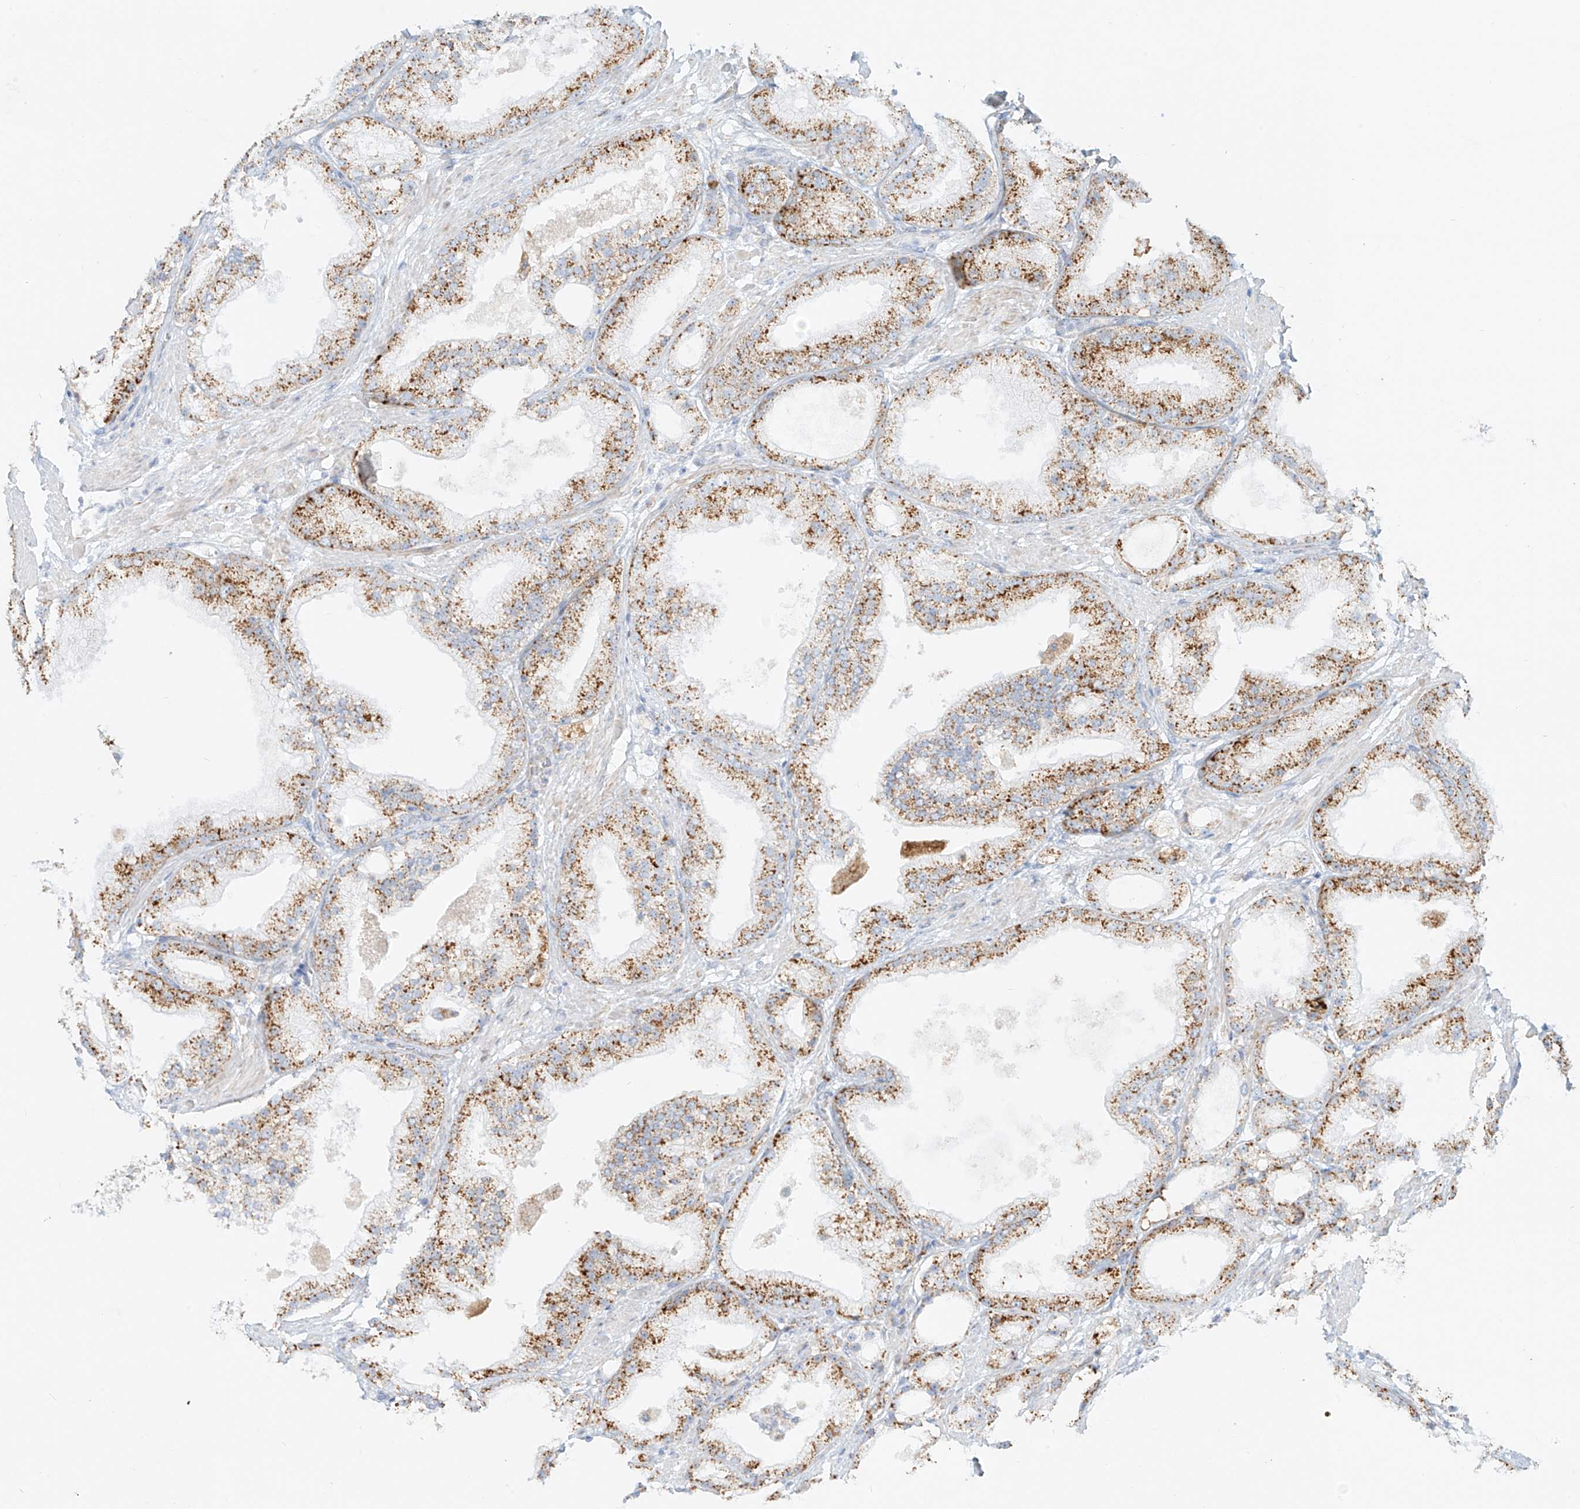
{"staining": {"intensity": "moderate", "quantity": ">75%", "location": "cytoplasmic/membranous"}, "tissue": "prostate cancer", "cell_type": "Tumor cells", "image_type": "cancer", "snomed": [{"axis": "morphology", "description": "Adenocarcinoma, Low grade"}, {"axis": "topography", "description": "Prostate"}], "caption": "Immunohistochemistry (IHC) image of neoplastic tissue: human low-grade adenocarcinoma (prostate) stained using IHC shows medium levels of moderate protein expression localized specifically in the cytoplasmic/membranous of tumor cells, appearing as a cytoplasmic/membranous brown color.", "gene": "SLC35F6", "patient": {"sex": "male", "age": 67}}